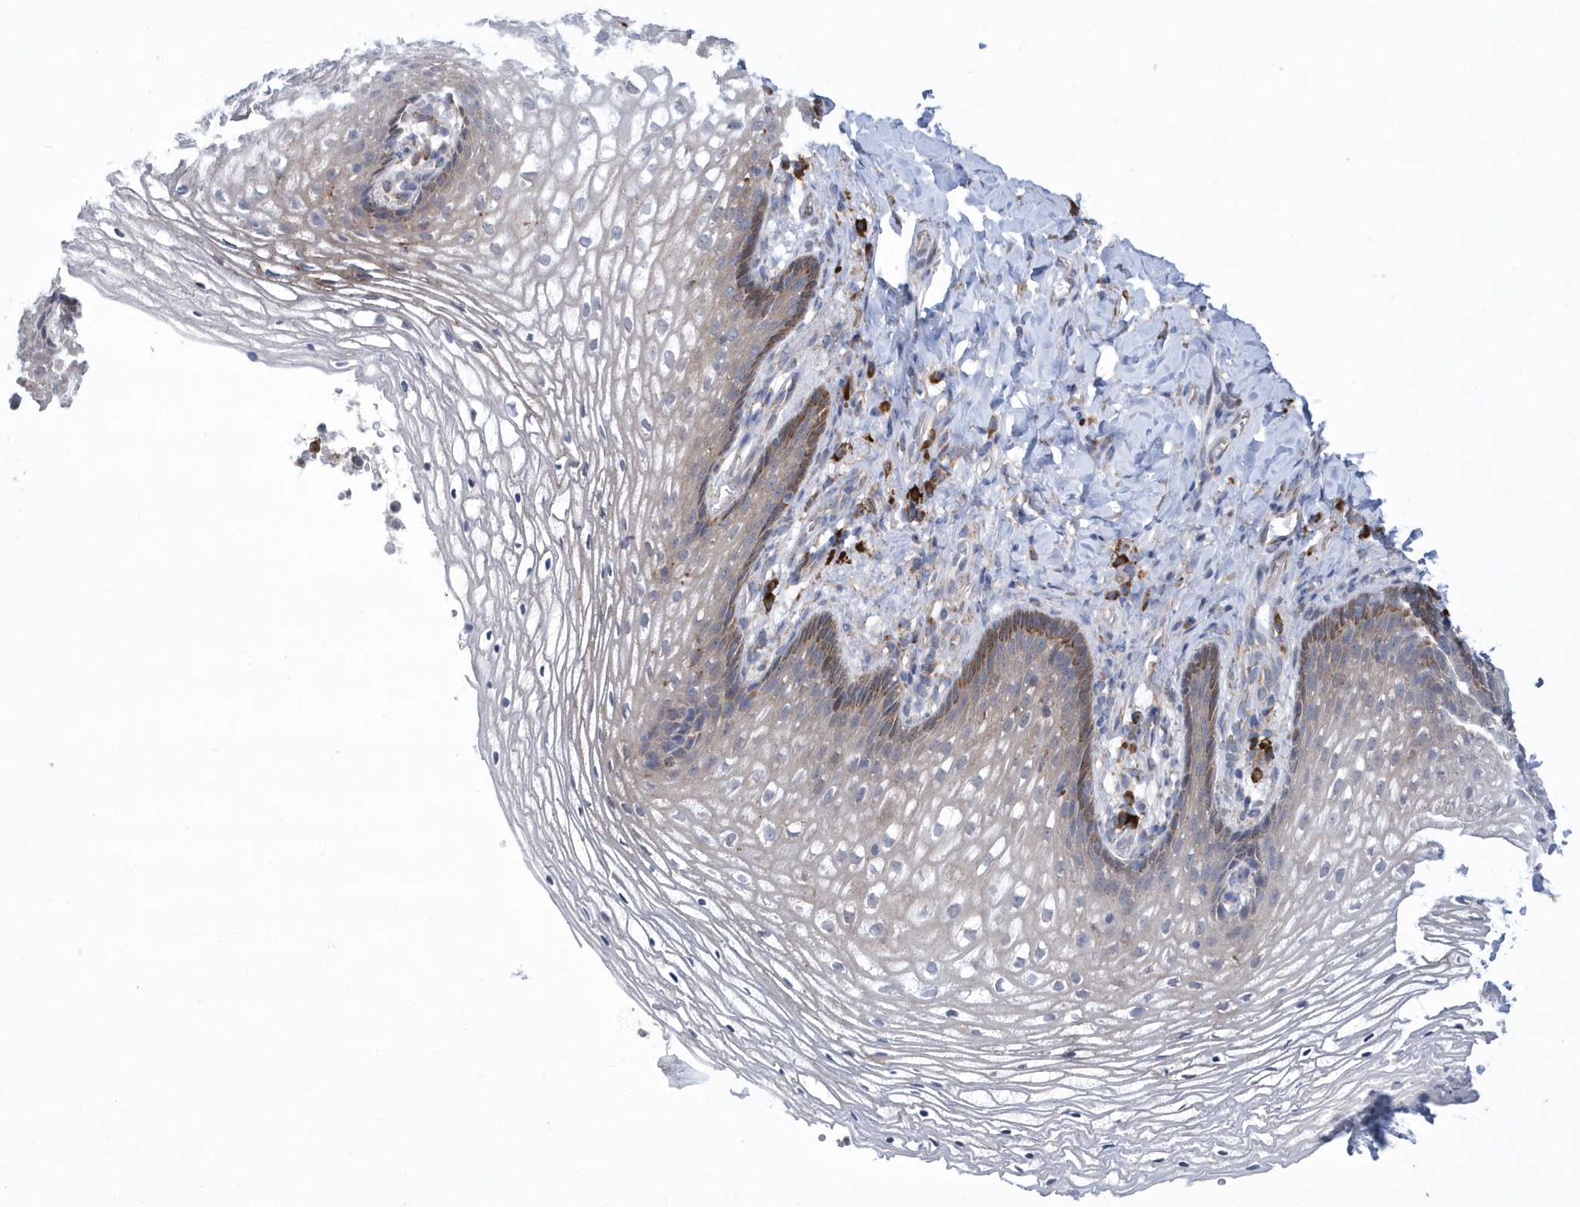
{"staining": {"intensity": "moderate", "quantity": "<25%", "location": "cytoplasmic/membranous"}, "tissue": "vagina", "cell_type": "Squamous epithelial cells", "image_type": "normal", "snomed": [{"axis": "morphology", "description": "Normal tissue, NOS"}, {"axis": "topography", "description": "Vagina"}], "caption": "Brown immunohistochemical staining in unremarkable human vagina shows moderate cytoplasmic/membranous expression in about <25% of squamous epithelial cells.", "gene": "MED31", "patient": {"sex": "female", "age": 60}}